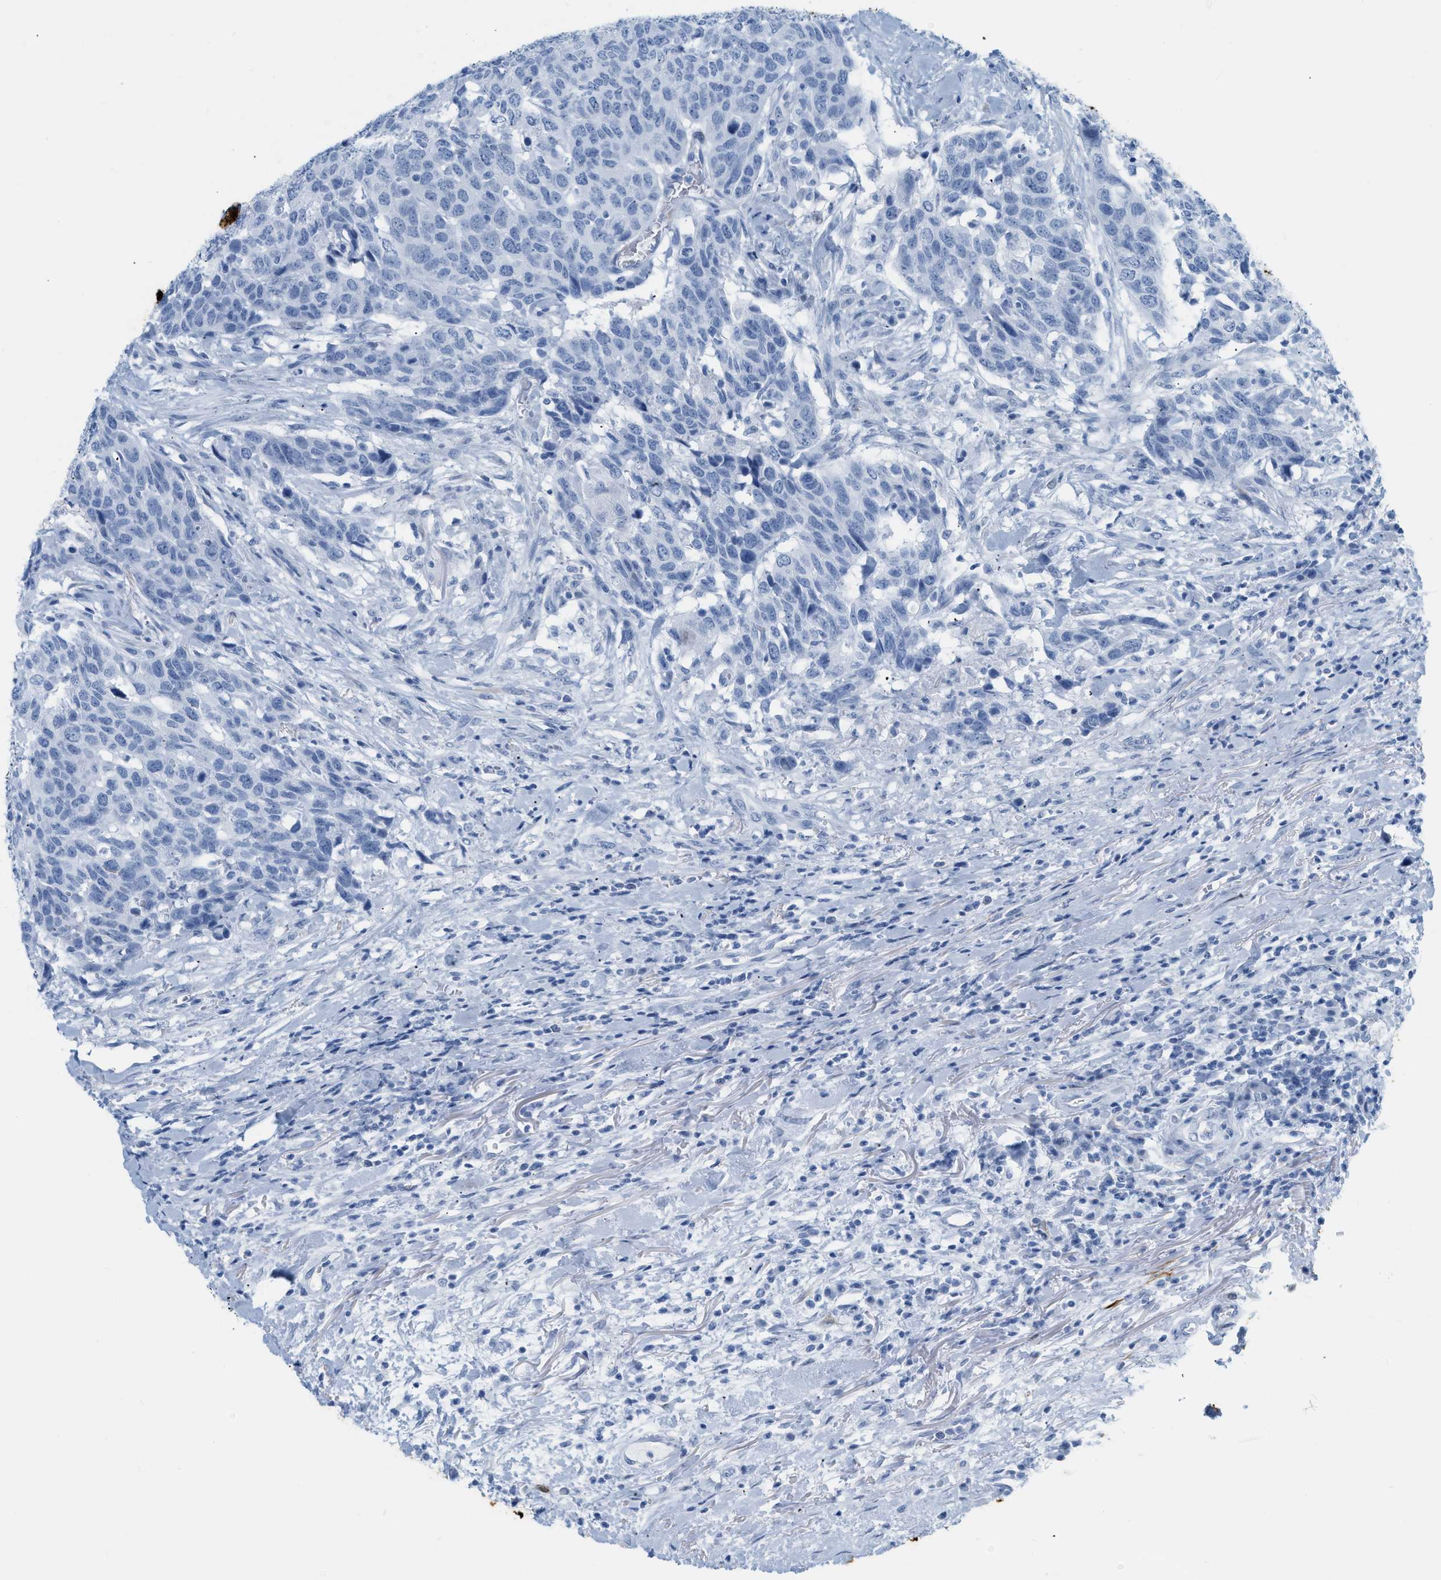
{"staining": {"intensity": "negative", "quantity": "none", "location": "none"}, "tissue": "head and neck cancer", "cell_type": "Tumor cells", "image_type": "cancer", "snomed": [{"axis": "morphology", "description": "Squamous cell carcinoma, NOS"}, {"axis": "topography", "description": "Head-Neck"}], "caption": "High magnification brightfield microscopy of head and neck cancer (squamous cell carcinoma) stained with DAB (3,3'-diaminobenzidine) (brown) and counterstained with hematoxylin (blue): tumor cells show no significant staining. (IHC, brightfield microscopy, high magnification).", "gene": "DES", "patient": {"sex": "male", "age": 66}}